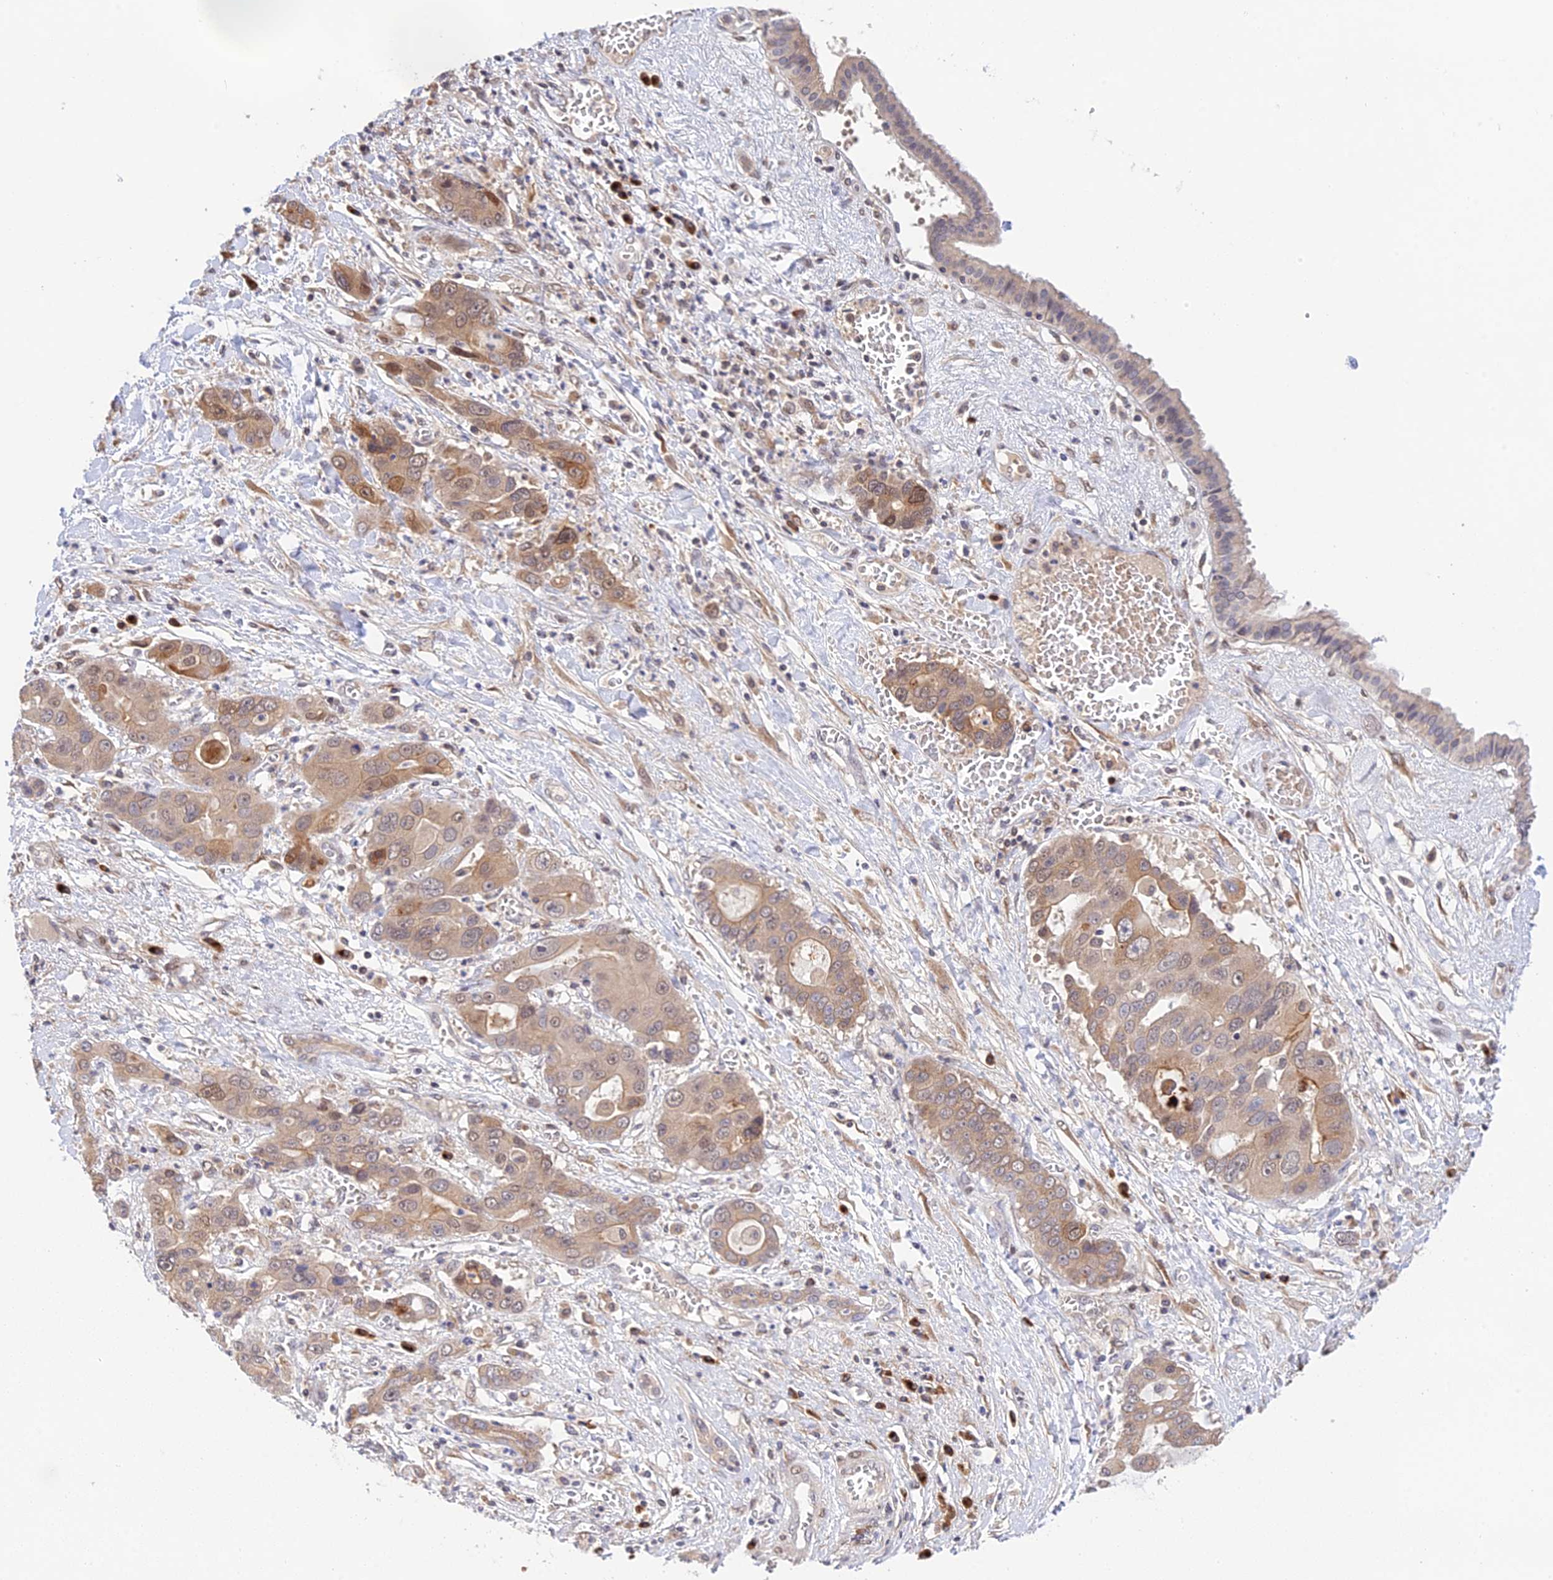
{"staining": {"intensity": "weak", "quantity": ">75%", "location": "cytoplasmic/membranous"}, "tissue": "liver cancer", "cell_type": "Tumor cells", "image_type": "cancer", "snomed": [{"axis": "morphology", "description": "Cholangiocarcinoma"}, {"axis": "topography", "description": "Liver"}], "caption": "Weak cytoplasmic/membranous protein staining is seen in about >75% of tumor cells in liver cholangiocarcinoma. (DAB (3,3'-diaminobenzidine) IHC, brown staining for protein, blue staining for nuclei).", "gene": "SNX17", "patient": {"sex": "male", "age": 67}}